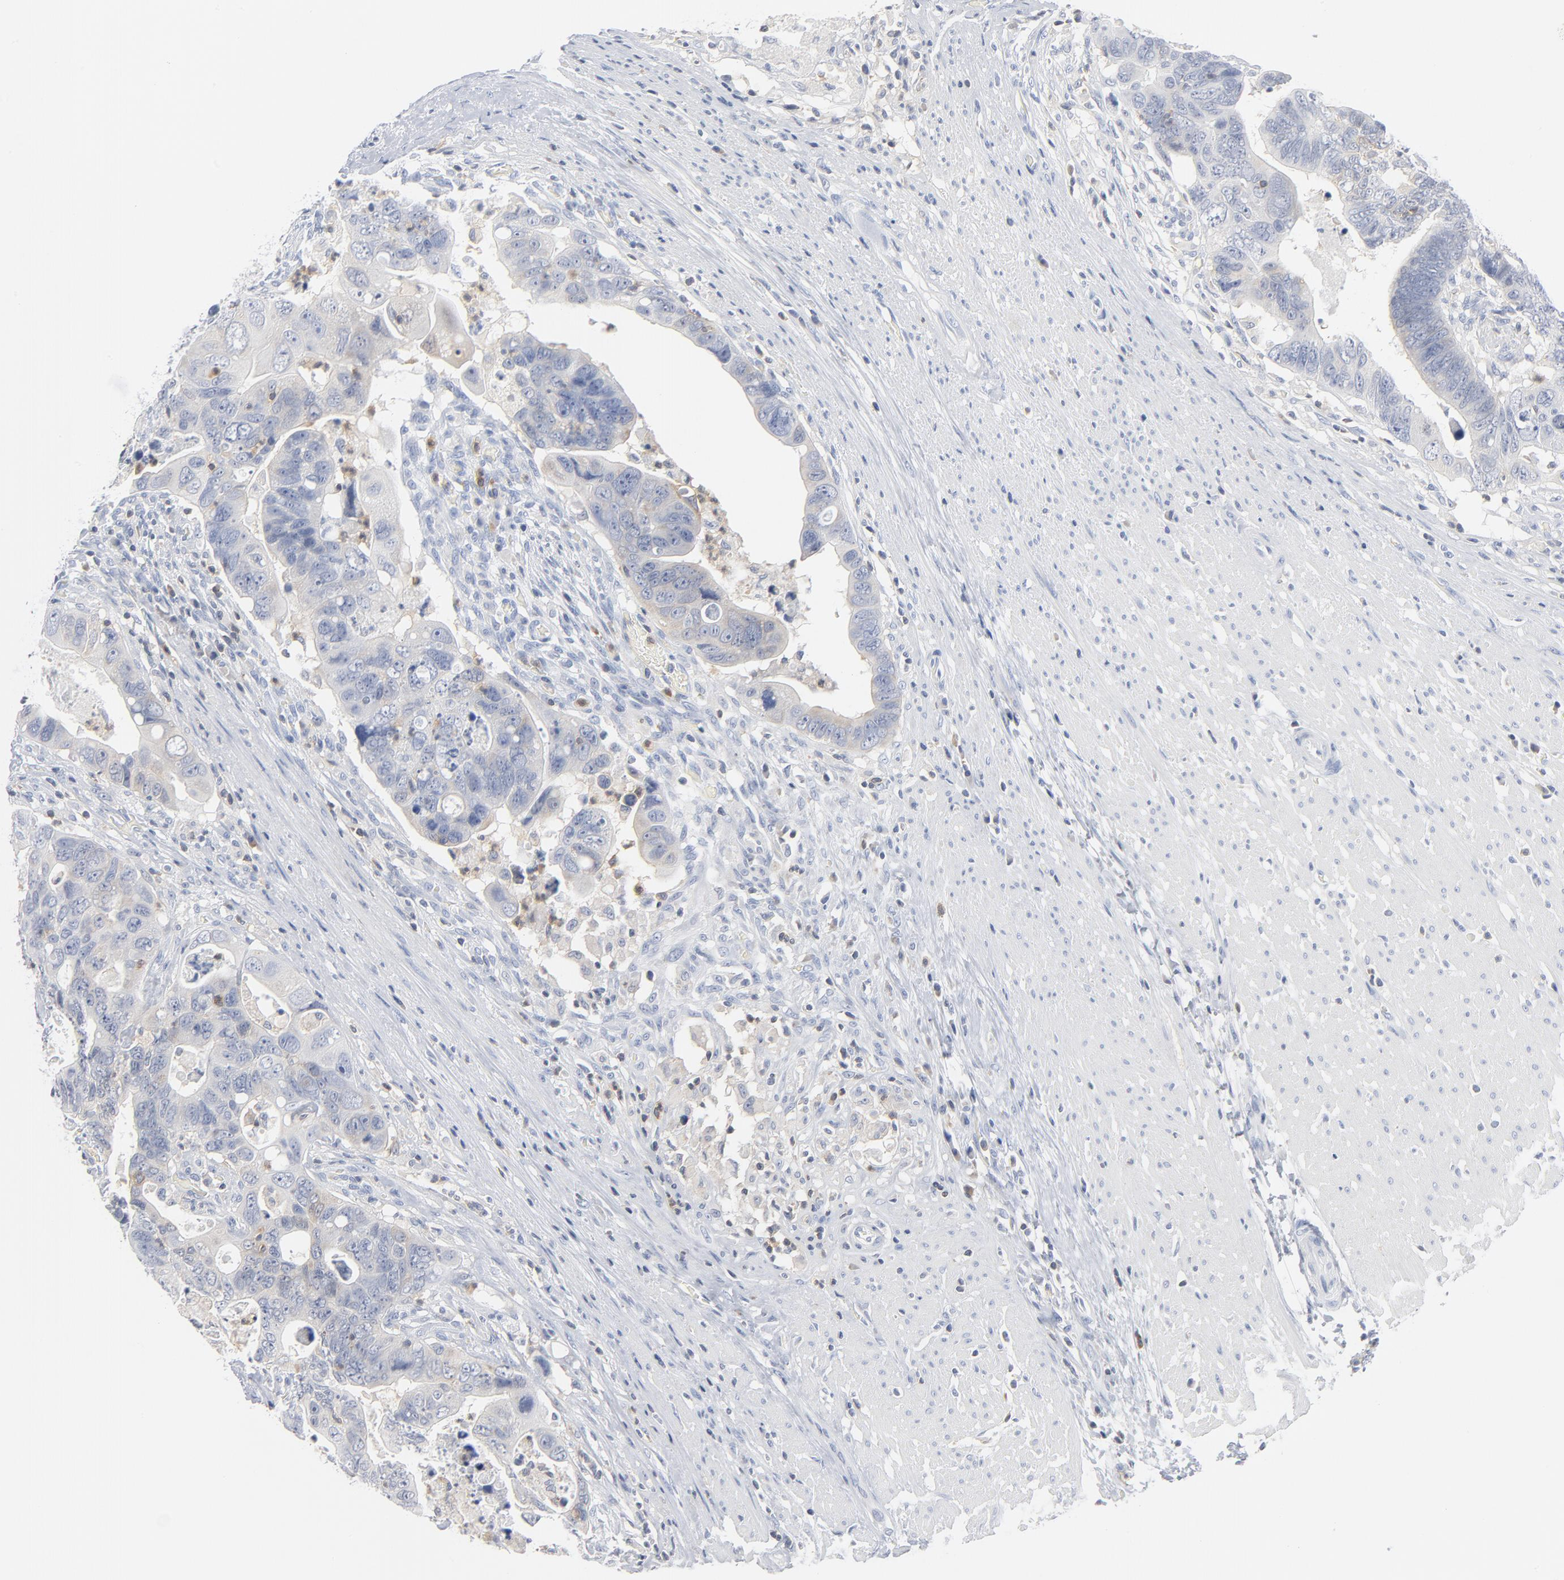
{"staining": {"intensity": "weak", "quantity": "<25%", "location": "cytoplasmic/membranous"}, "tissue": "colorectal cancer", "cell_type": "Tumor cells", "image_type": "cancer", "snomed": [{"axis": "morphology", "description": "Adenocarcinoma, NOS"}, {"axis": "topography", "description": "Rectum"}], "caption": "The micrograph shows no staining of tumor cells in colorectal cancer.", "gene": "PTK2B", "patient": {"sex": "male", "age": 53}}